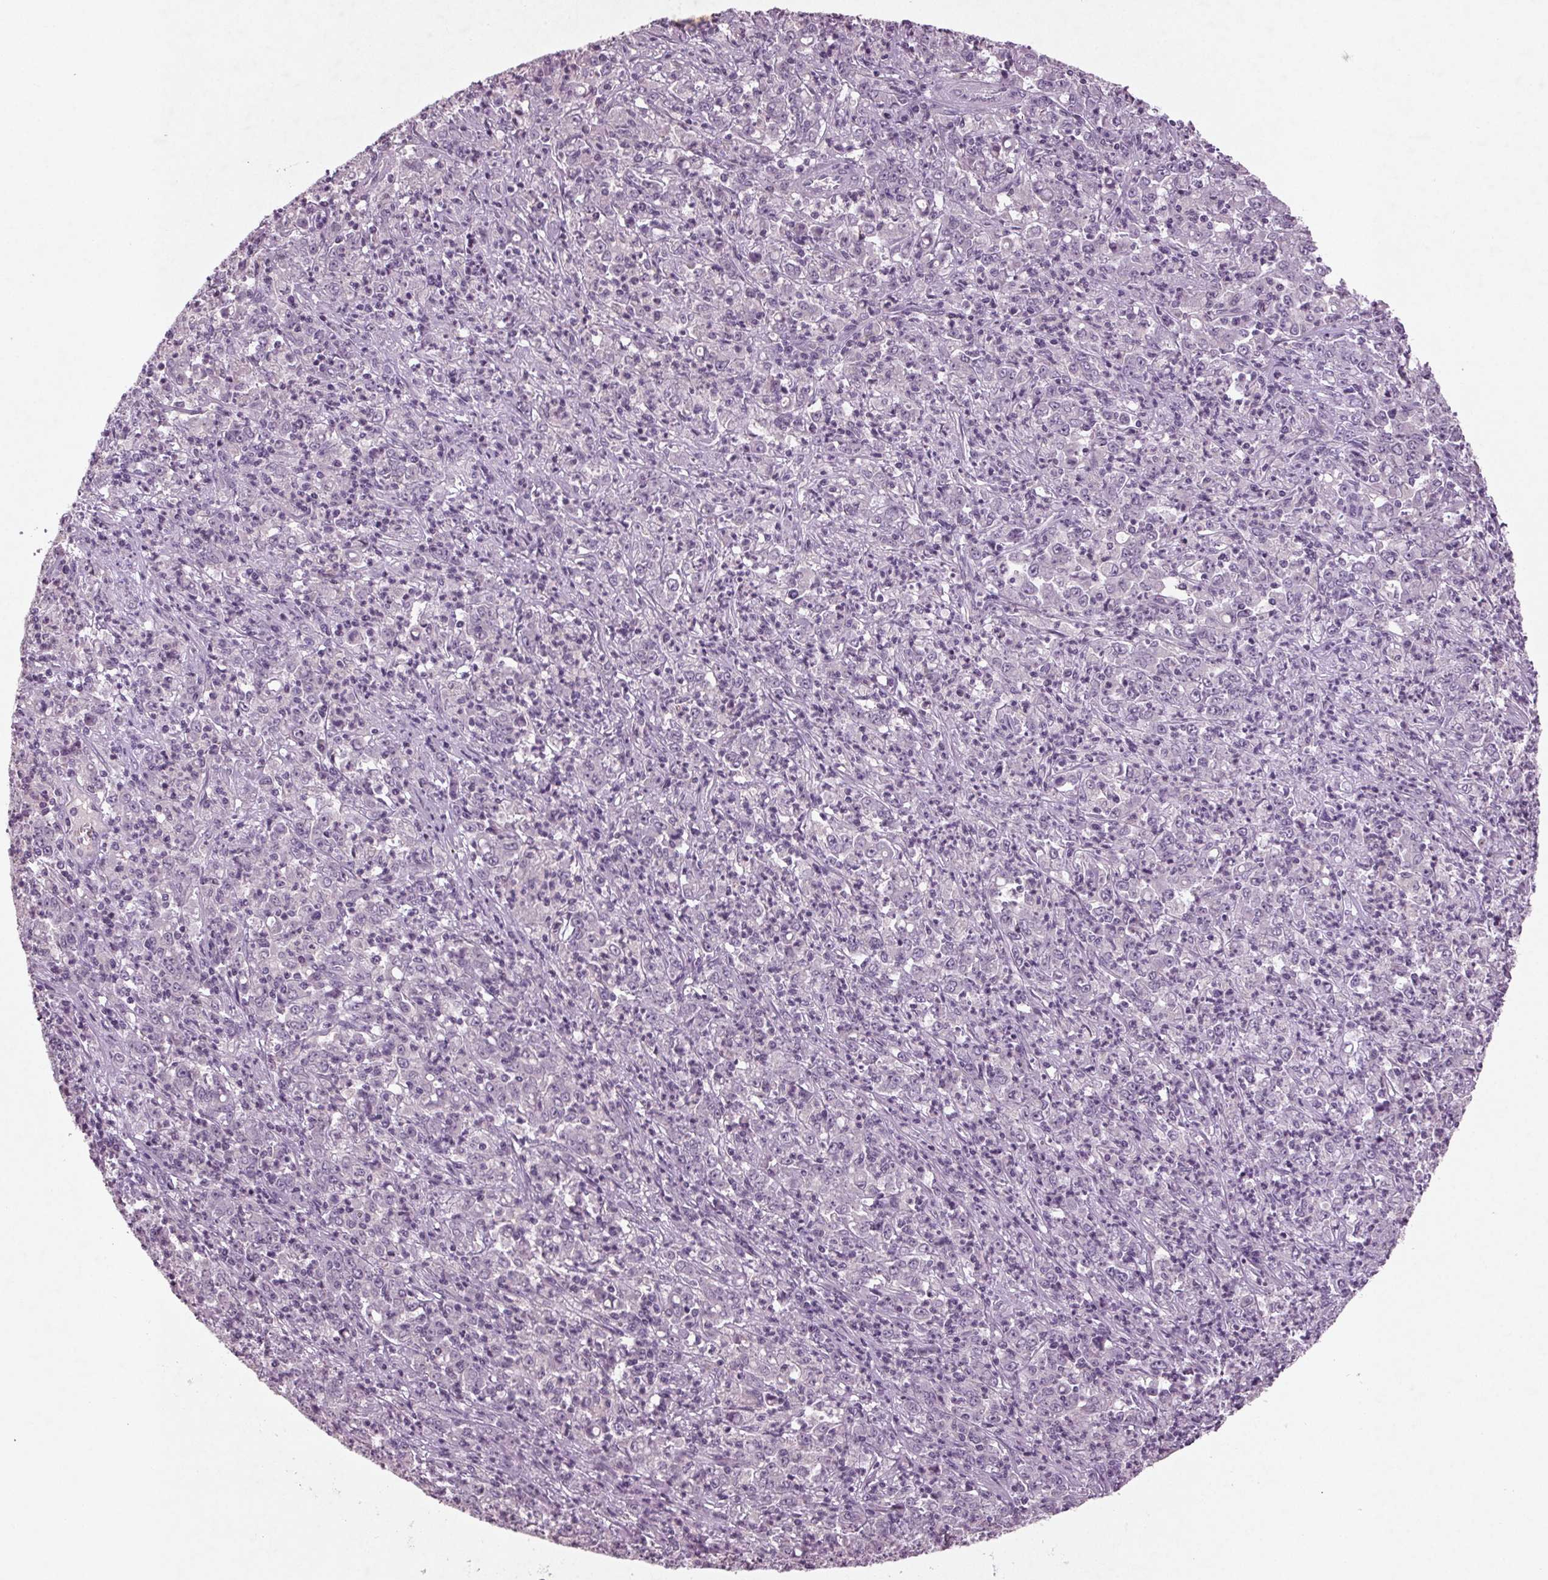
{"staining": {"intensity": "negative", "quantity": "none", "location": "none"}, "tissue": "stomach cancer", "cell_type": "Tumor cells", "image_type": "cancer", "snomed": [{"axis": "morphology", "description": "Adenocarcinoma, NOS"}, {"axis": "topography", "description": "Stomach, lower"}], "caption": "A high-resolution photomicrograph shows IHC staining of stomach cancer, which reveals no significant positivity in tumor cells.", "gene": "BHLHE22", "patient": {"sex": "female", "age": 71}}